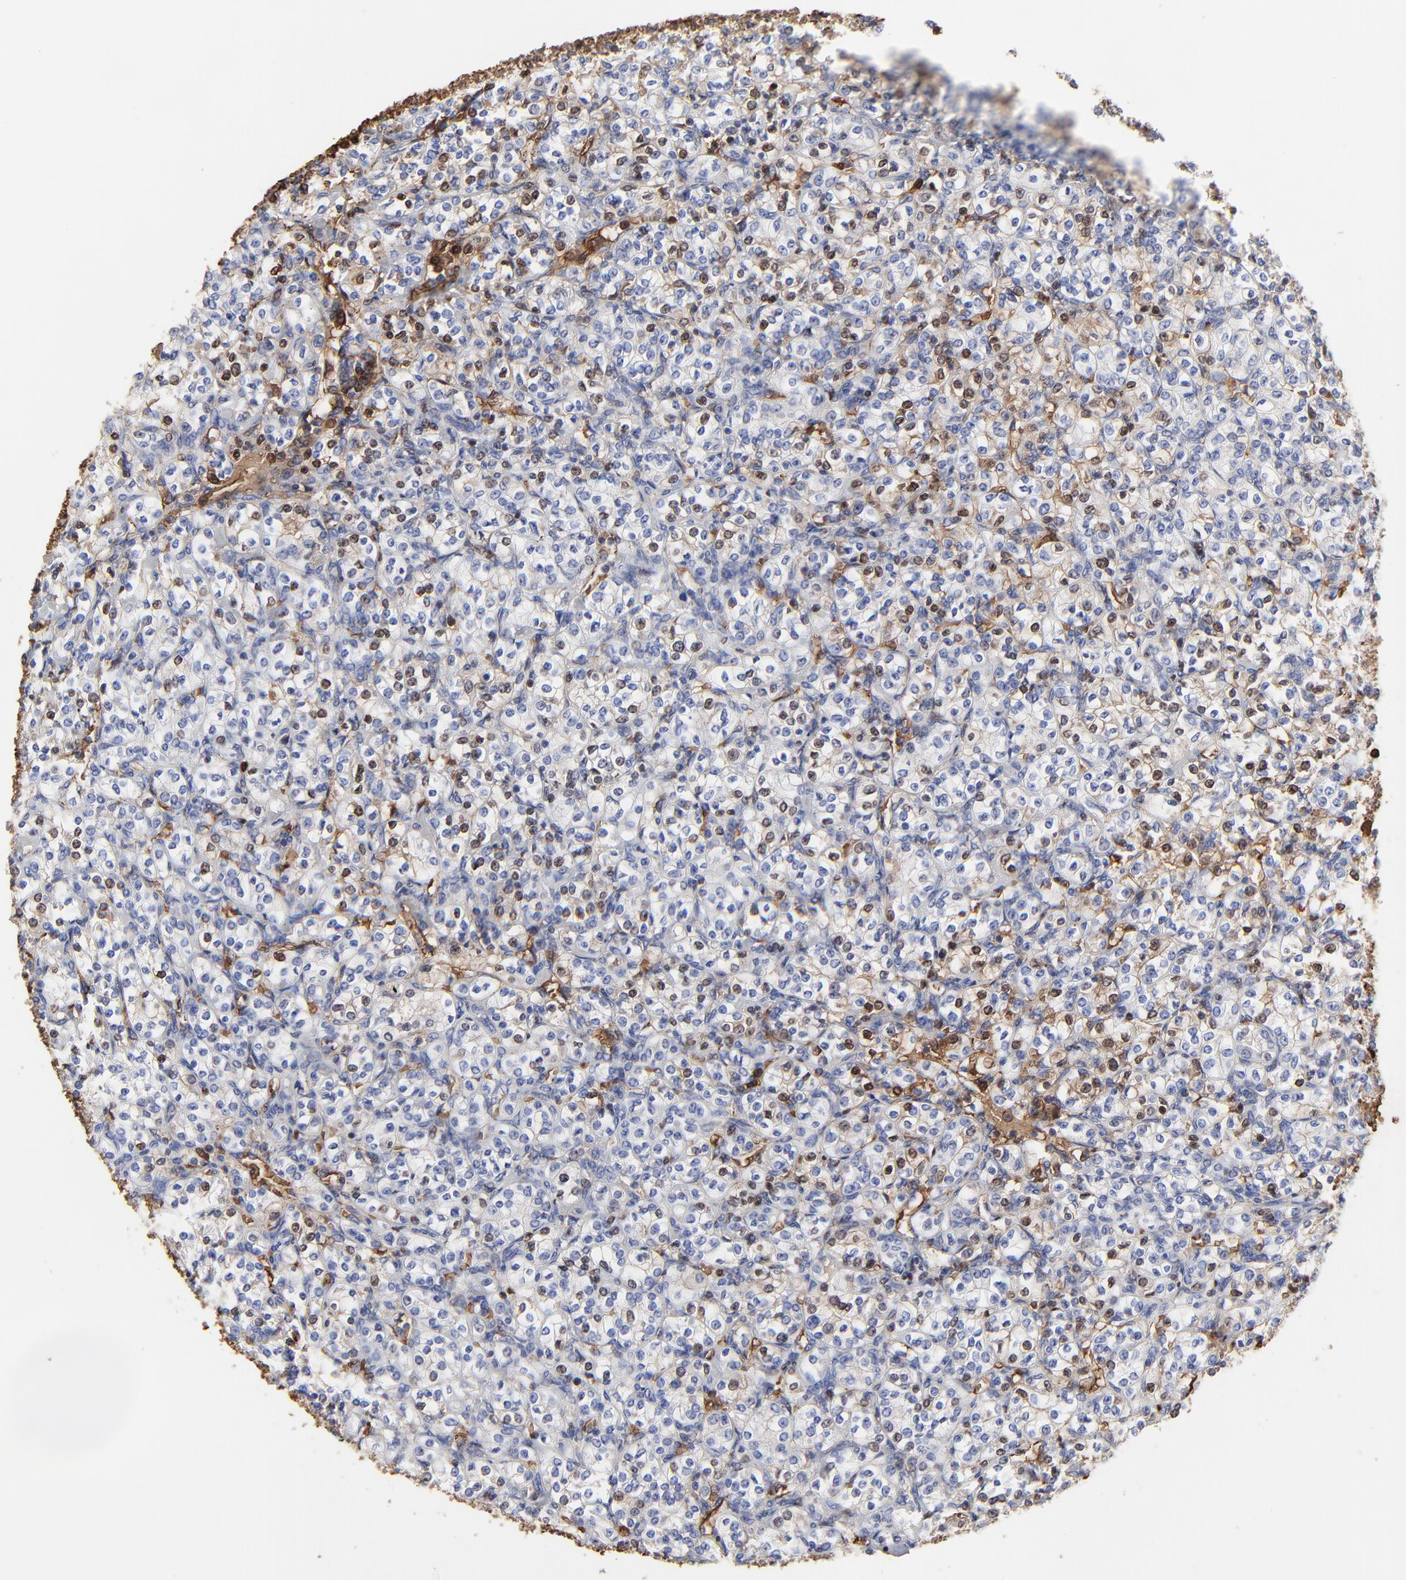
{"staining": {"intensity": "negative", "quantity": "none", "location": "none"}, "tissue": "renal cancer", "cell_type": "Tumor cells", "image_type": "cancer", "snomed": [{"axis": "morphology", "description": "Adenocarcinoma, NOS"}, {"axis": "topography", "description": "Kidney"}], "caption": "IHC image of renal adenocarcinoma stained for a protein (brown), which exhibits no staining in tumor cells.", "gene": "PAG1", "patient": {"sex": "male", "age": 77}}